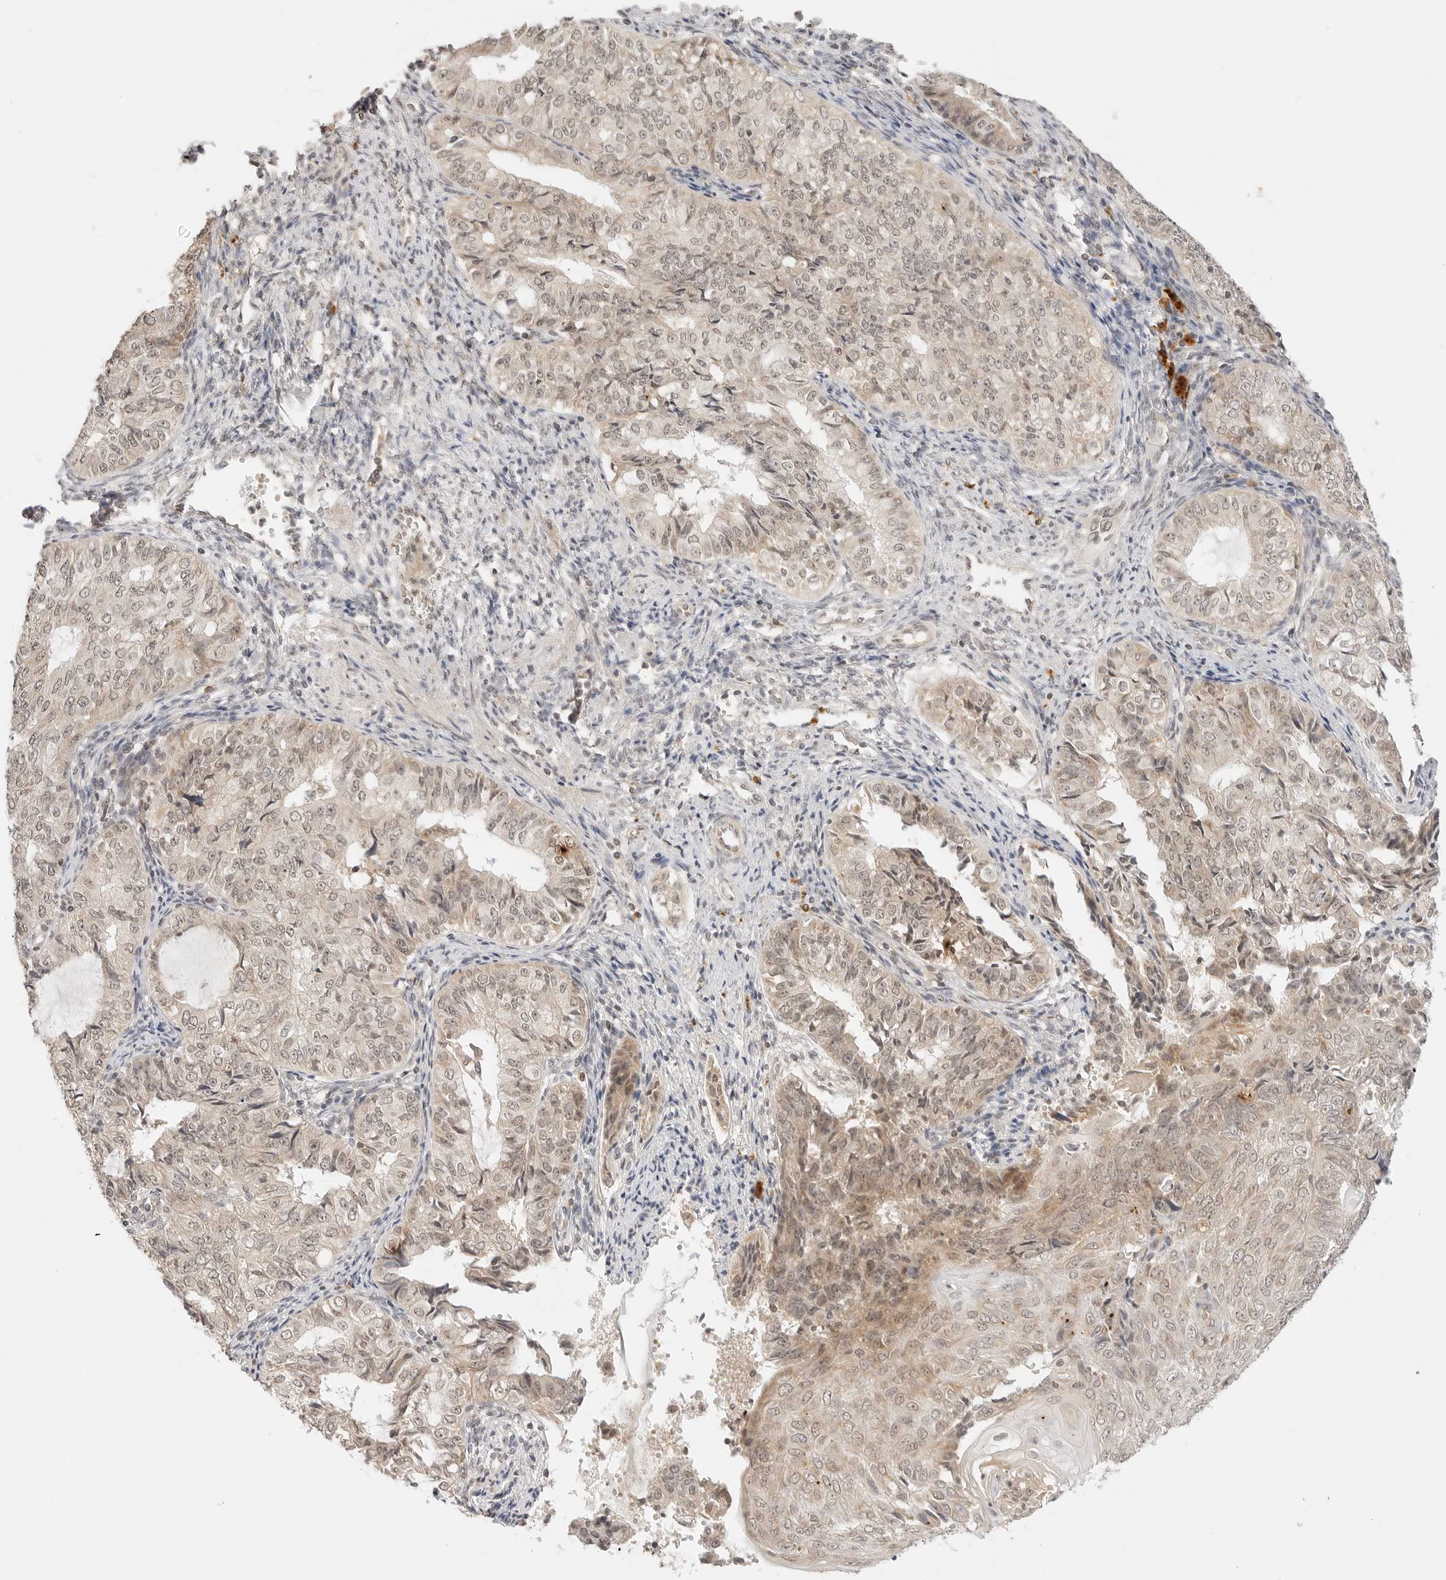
{"staining": {"intensity": "weak", "quantity": ">75%", "location": "cytoplasmic/membranous,nuclear"}, "tissue": "endometrial cancer", "cell_type": "Tumor cells", "image_type": "cancer", "snomed": [{"axis": "morphology", "description": "Adenocarcinoma, NOS"}, {"axis": "topography", "description": "Endometrium"}], "caption": "Immunohistochemical staining of human endometrial cancer reveals low levels of weak cytoplasmic/membranous and nuclear positivity in about >75% of tumor cells.", "gene": "GPR34", "patient": {"sex": "female", "age": 32}}